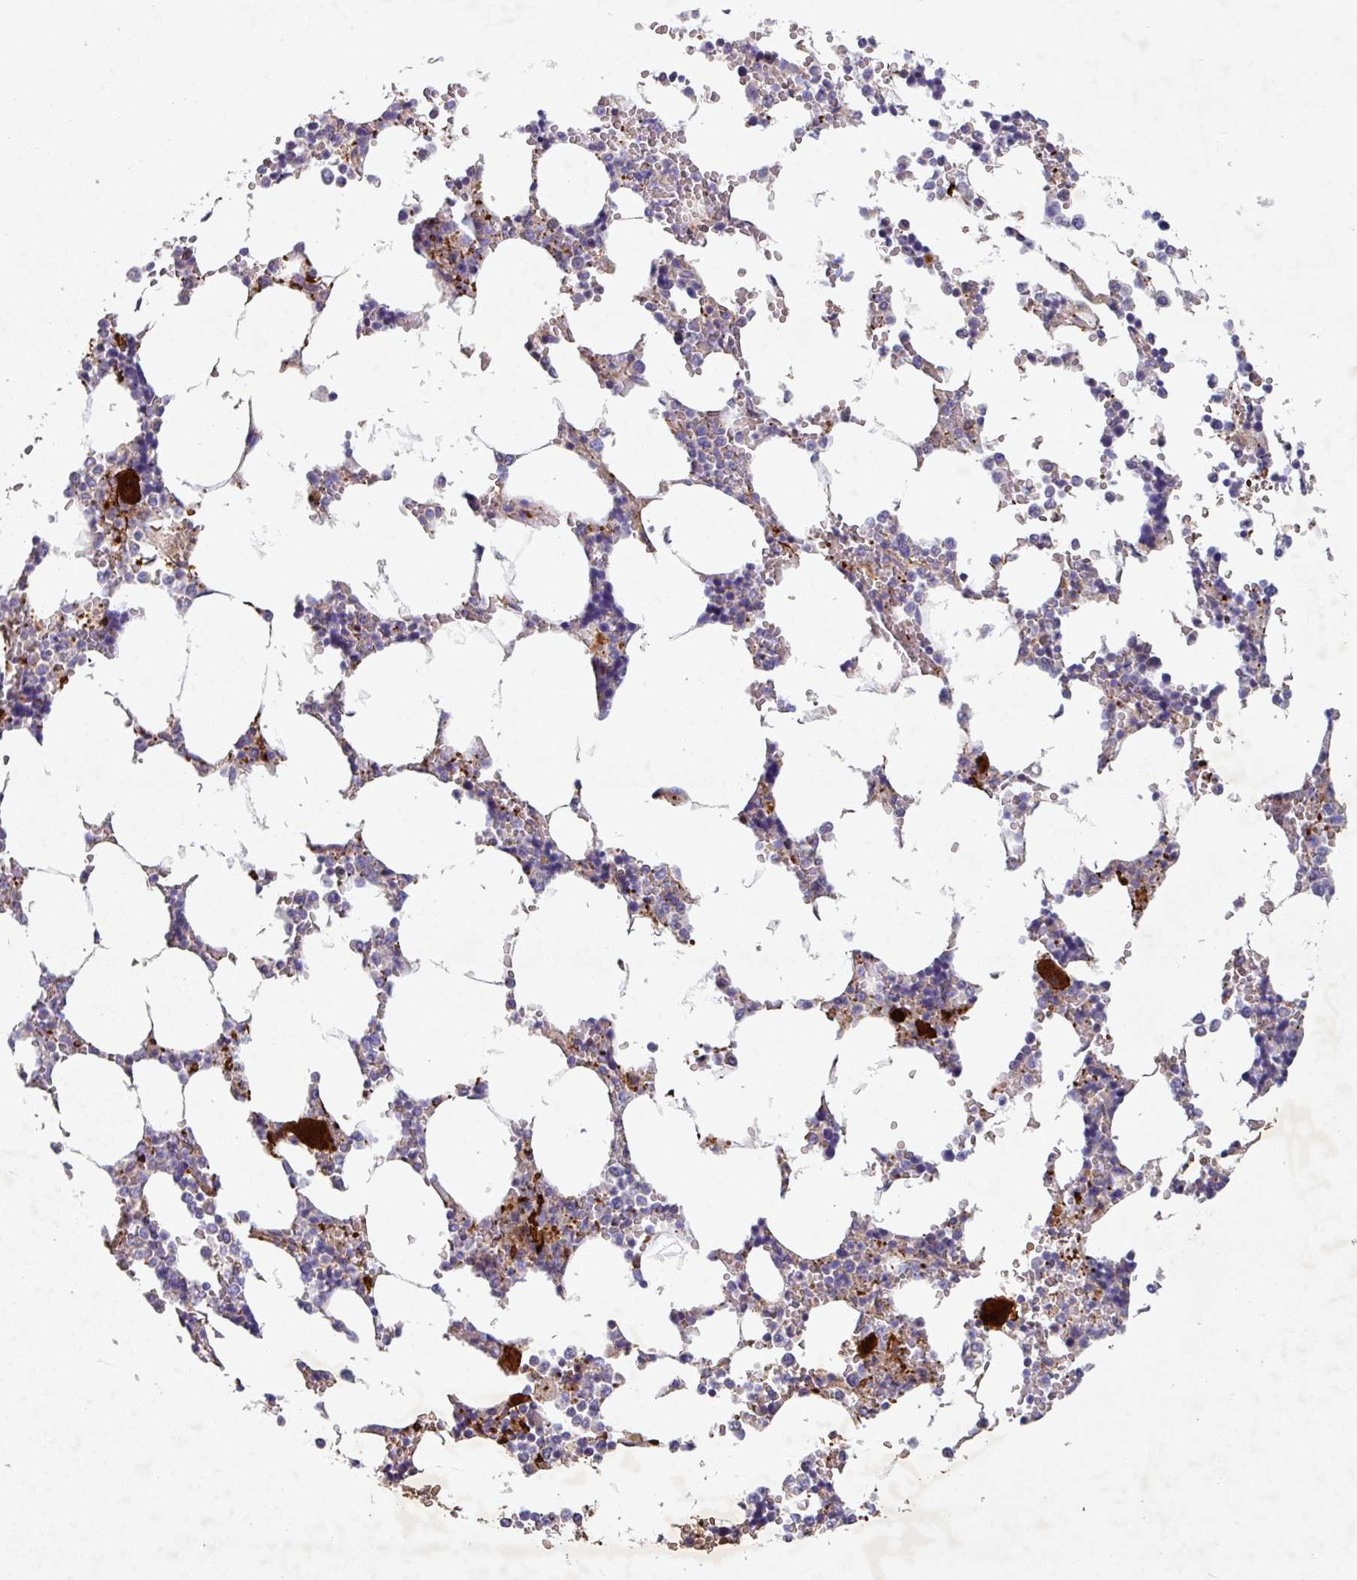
{"staining": {"intensity": "strong", "quantity": "<25%", "location": "cytoplasmic/membranous"}, "tissue": "bone marrow", "cell_type": "Hematopoietic cells", "image_type": "normal", "snomed": [{"axis": "morphology", "description": "Normal tissue, NOS"}, {"axis": "topography", "description": "Bone marrow"}], "caption": "IHC histopathology image of normal bone marrow: human bone marrow stained using IHC reveals medium levels of strong protein expression localized specifically in the cytoplasmic/membranous of hematopoietic cells, appearing as a cytoplasmic/membranous brown color.", "gene": "ATP2C2", "patient": {"sex": "male", "age": 64}}